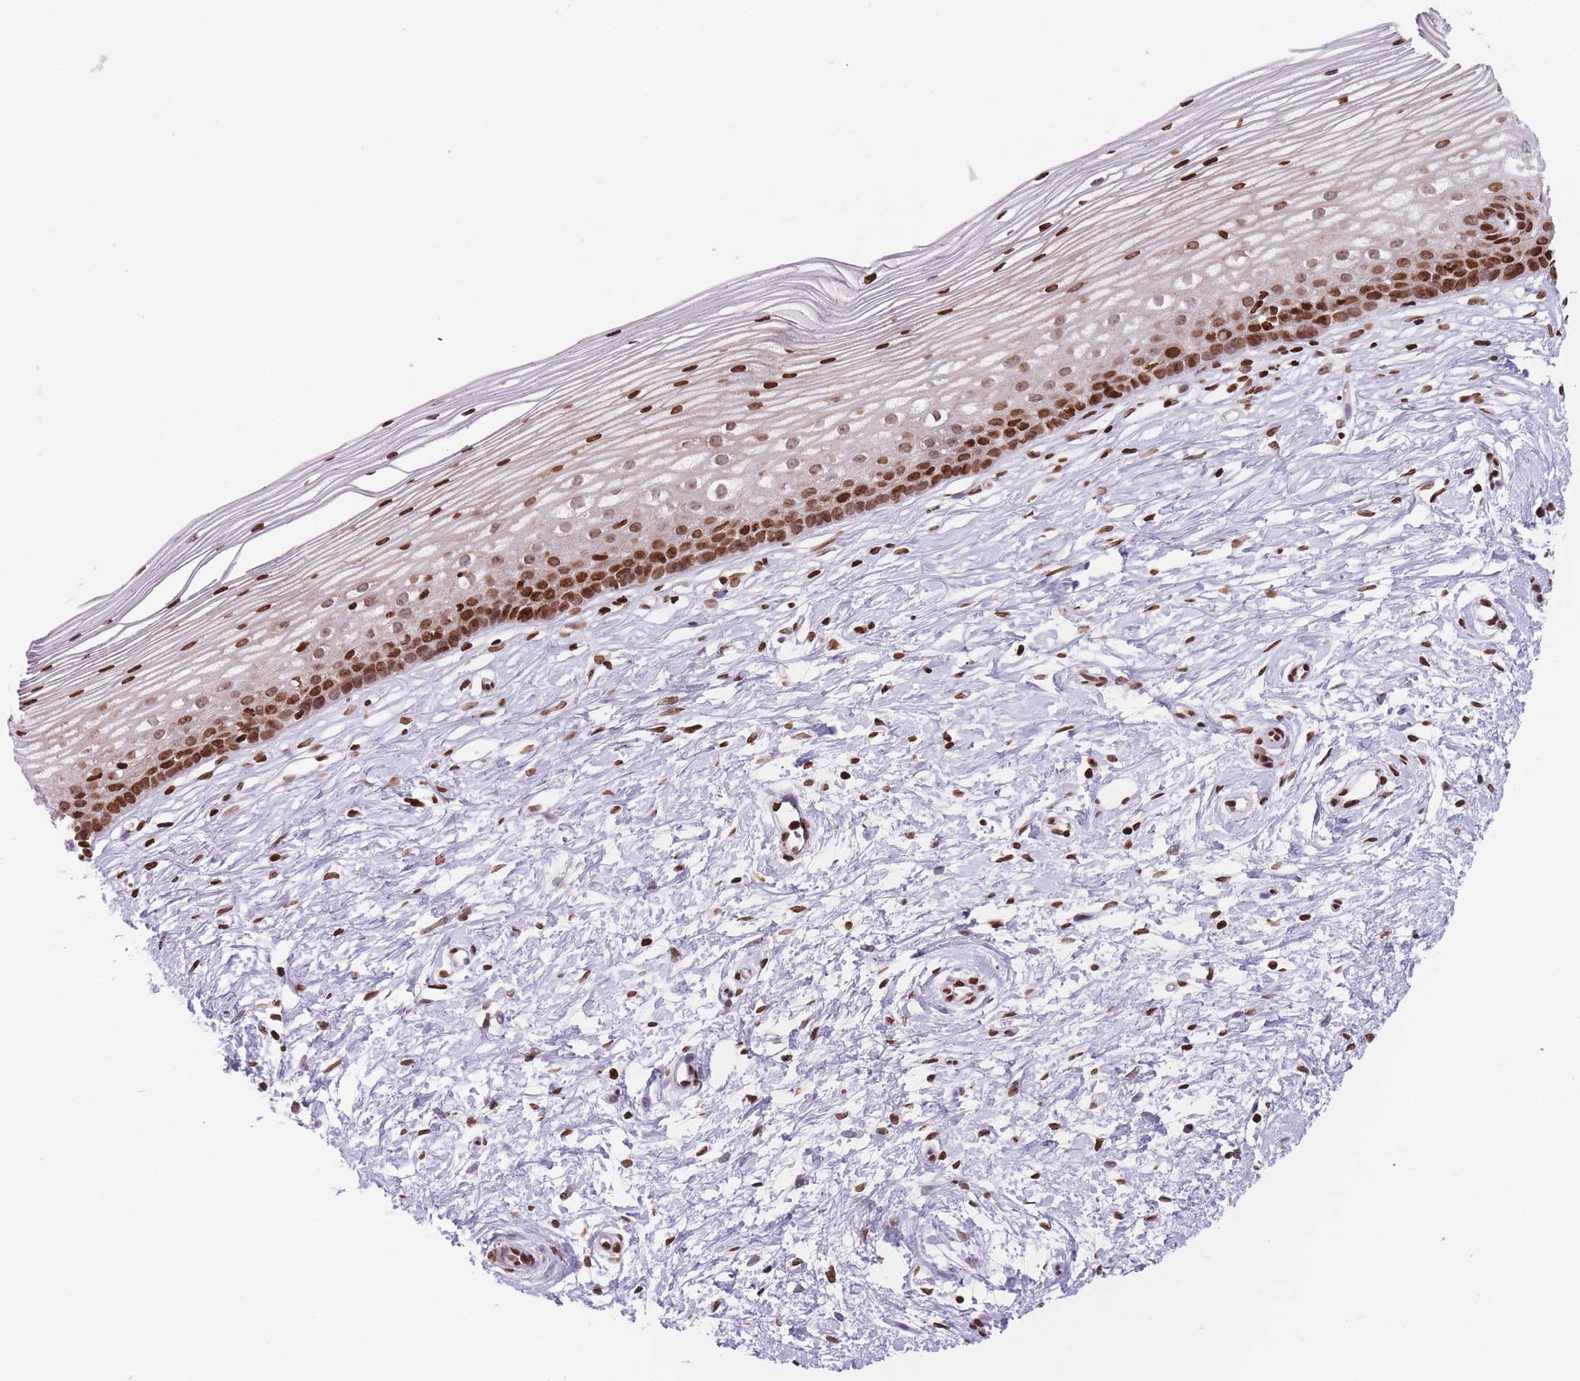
{"staining": {"intensity": "strong", "quantity": ">75%", "location": "nuclear"}, "tissue": "cervix", "cell_type": "Glandular cells", "image_type": "normal", "snomed": [{"axis": "morphology", "description": "Normal tissue, NOS"}, {"axis": "topography", "description": "Cervix"}], "caption": "Immunohistochemistry (DAB) staining of normal human cervix demonstrates strong nuclear protein positivity in approximately >75% of glandular cells.", "gene": "AK9", "patient": {"sex": "female", "age": 40}}